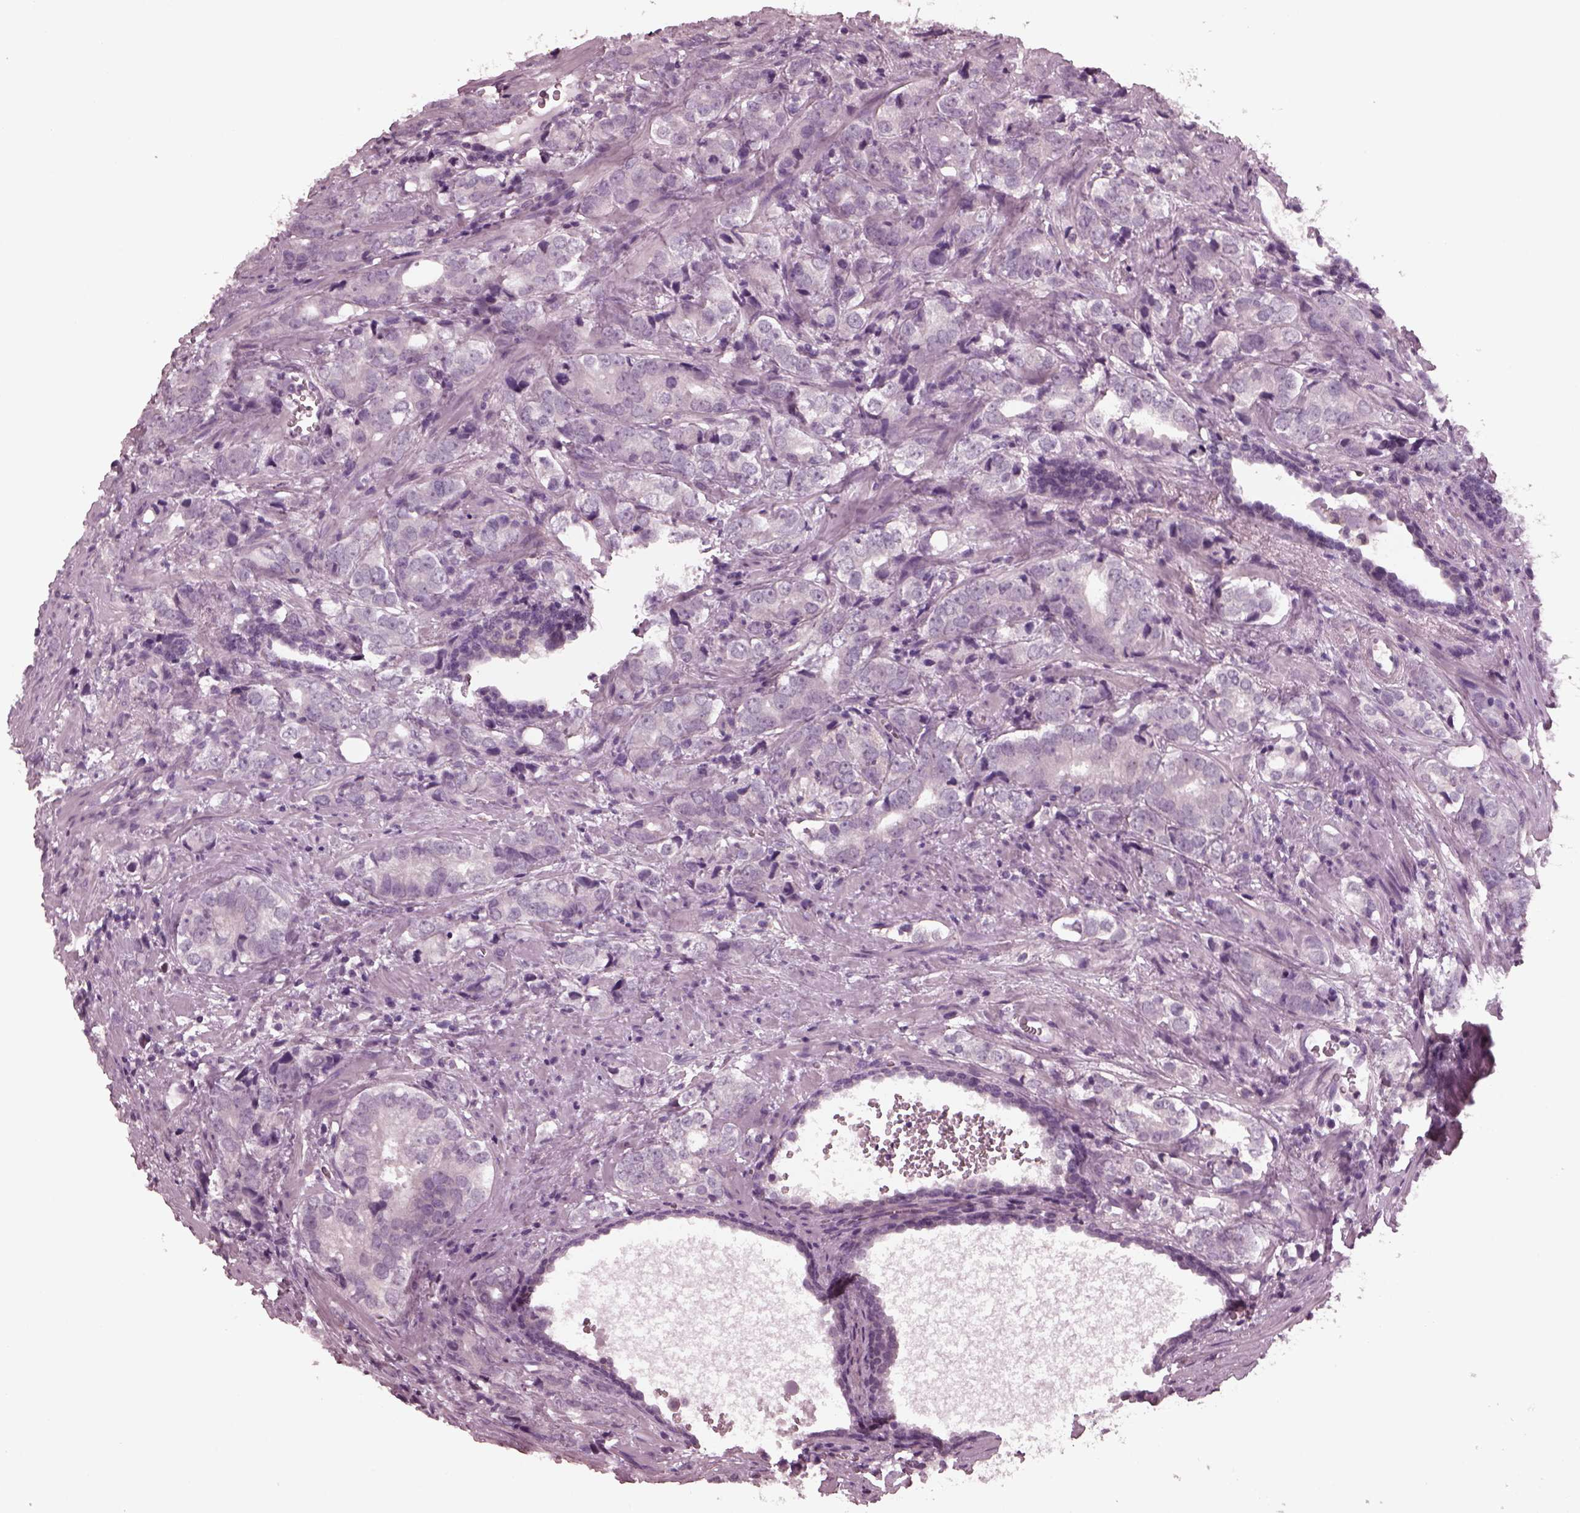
{"staining": {"intensity": "negative", "quantity": "none", "location": "none"}, "tissue": "prostate cancer", "cell_type": "Tumor cells", "image_type": "cancer", "snomed": [{"axis": "morphology", "description": "Adenocarcinoma, NOS"}, {"axis": "topography", "description": "Prostate and seminal vesicle, NOS"}], "caption": "An image of human prostate cancer is negative for staining in tumor cells.", "gene": "YY2", "patient": {"sex": "male", "age": 63}}